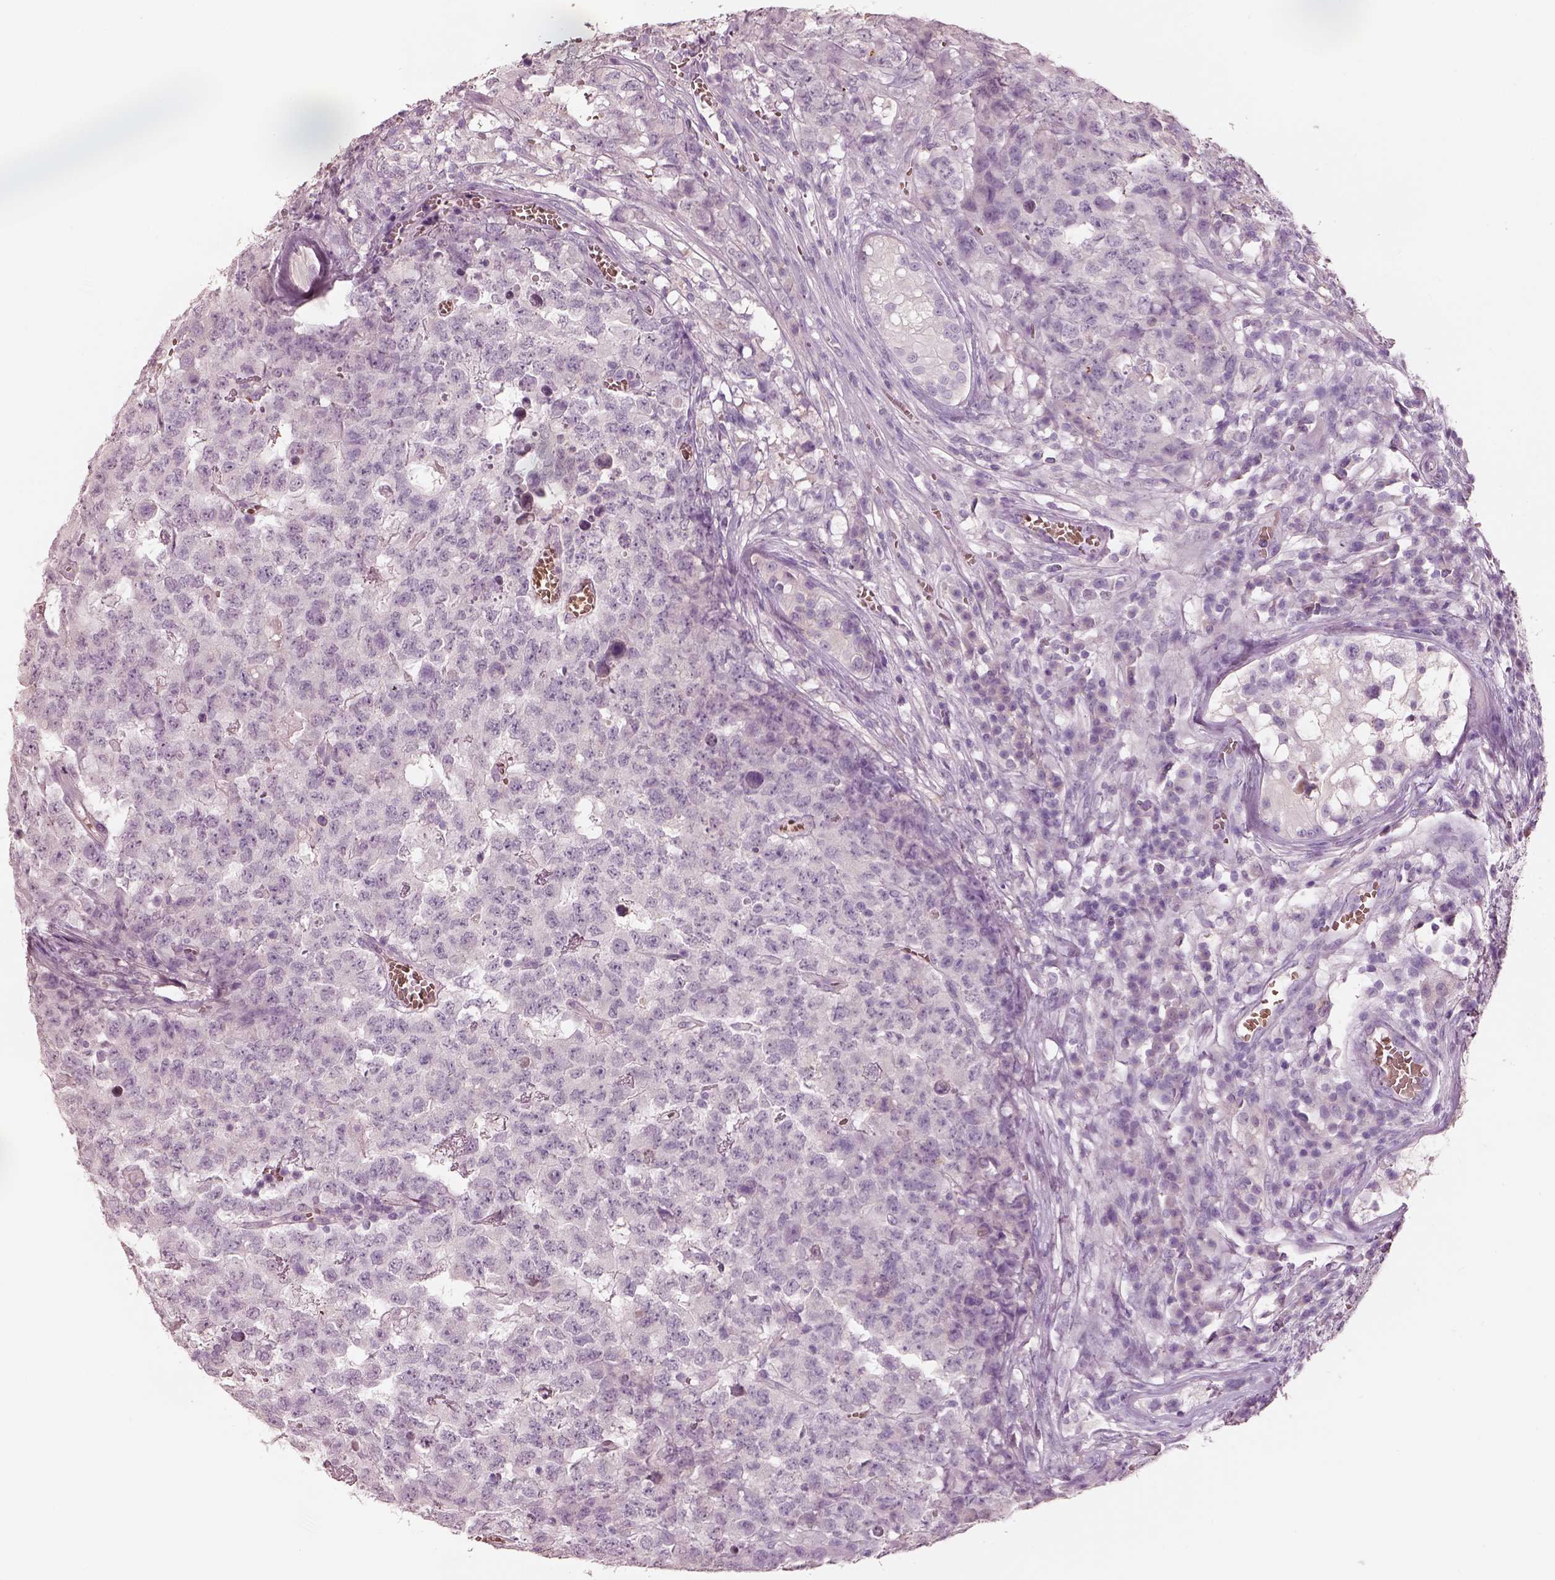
{"staining": {"intensity": "negative", "quantity": "none", "location": "none"}, "tissue": "testis cancer", "cell_type": "Tumor cells", "image_type": "cancer", "snomed": [{"axis": "morphology", "description": "Carcinoma, Embryonal, NOS"}, {"axis": "topography", "description": "Testis"}], "caption": "DAB (3,3'-diaminobenzidine) immunohistochemical staining of human testis cancer (embryonal carcinoma) demonstrates no significant staining in tumor cells.", "gene": "ELSPBP1", "patient": {"sex": "male", "age": 23}}